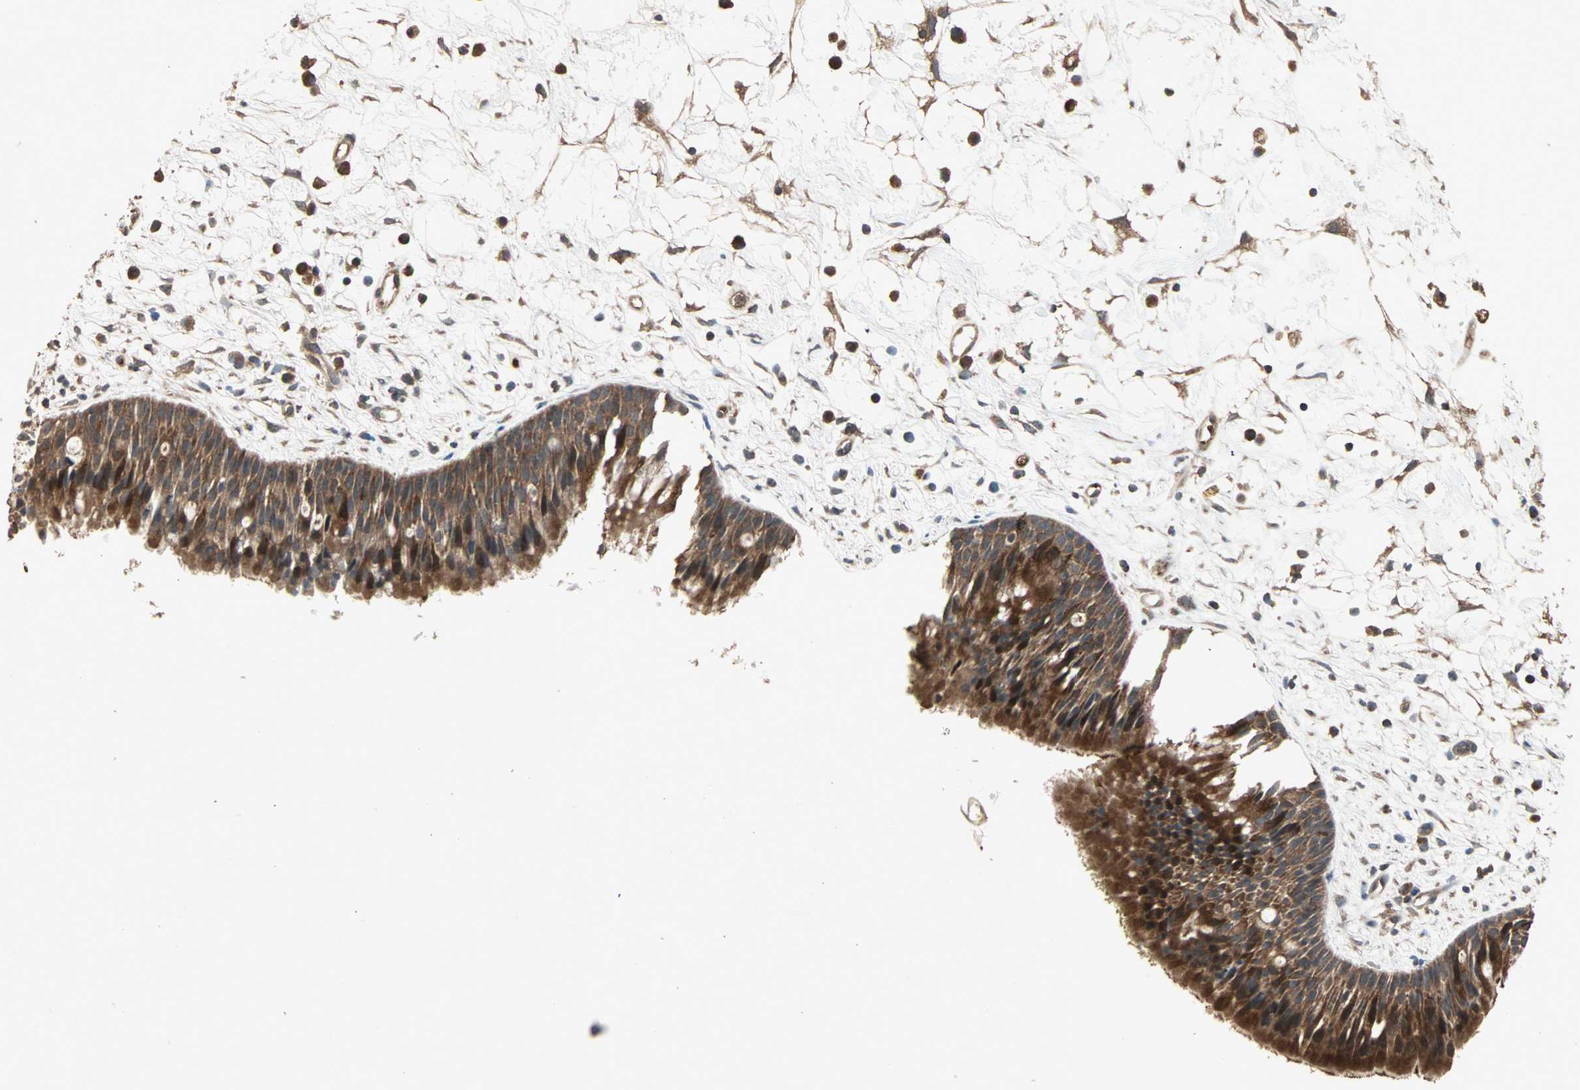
{"staining": {"intensity": "strong", "quantity": ">75%", "location": "cytoplasmic/membranous"}, "tissue": "nasopharynx", "cell_type": "Respiratory epithelial cells", "image_type": "normal", "snomed": [{"axis": "morphology", "description": "Normal tissue, NOS"}, {"axis": "topography", "description": "Nasopharynx"}], "caption": "The histopathology image demonstrates a brown stain indicating the presence of a protein in the cytoplasmic/membranous of respiratory epithelial cells in nasopharynx.", "gene": "UBAC1", "patient": {"sex": "male", "age": 13}}